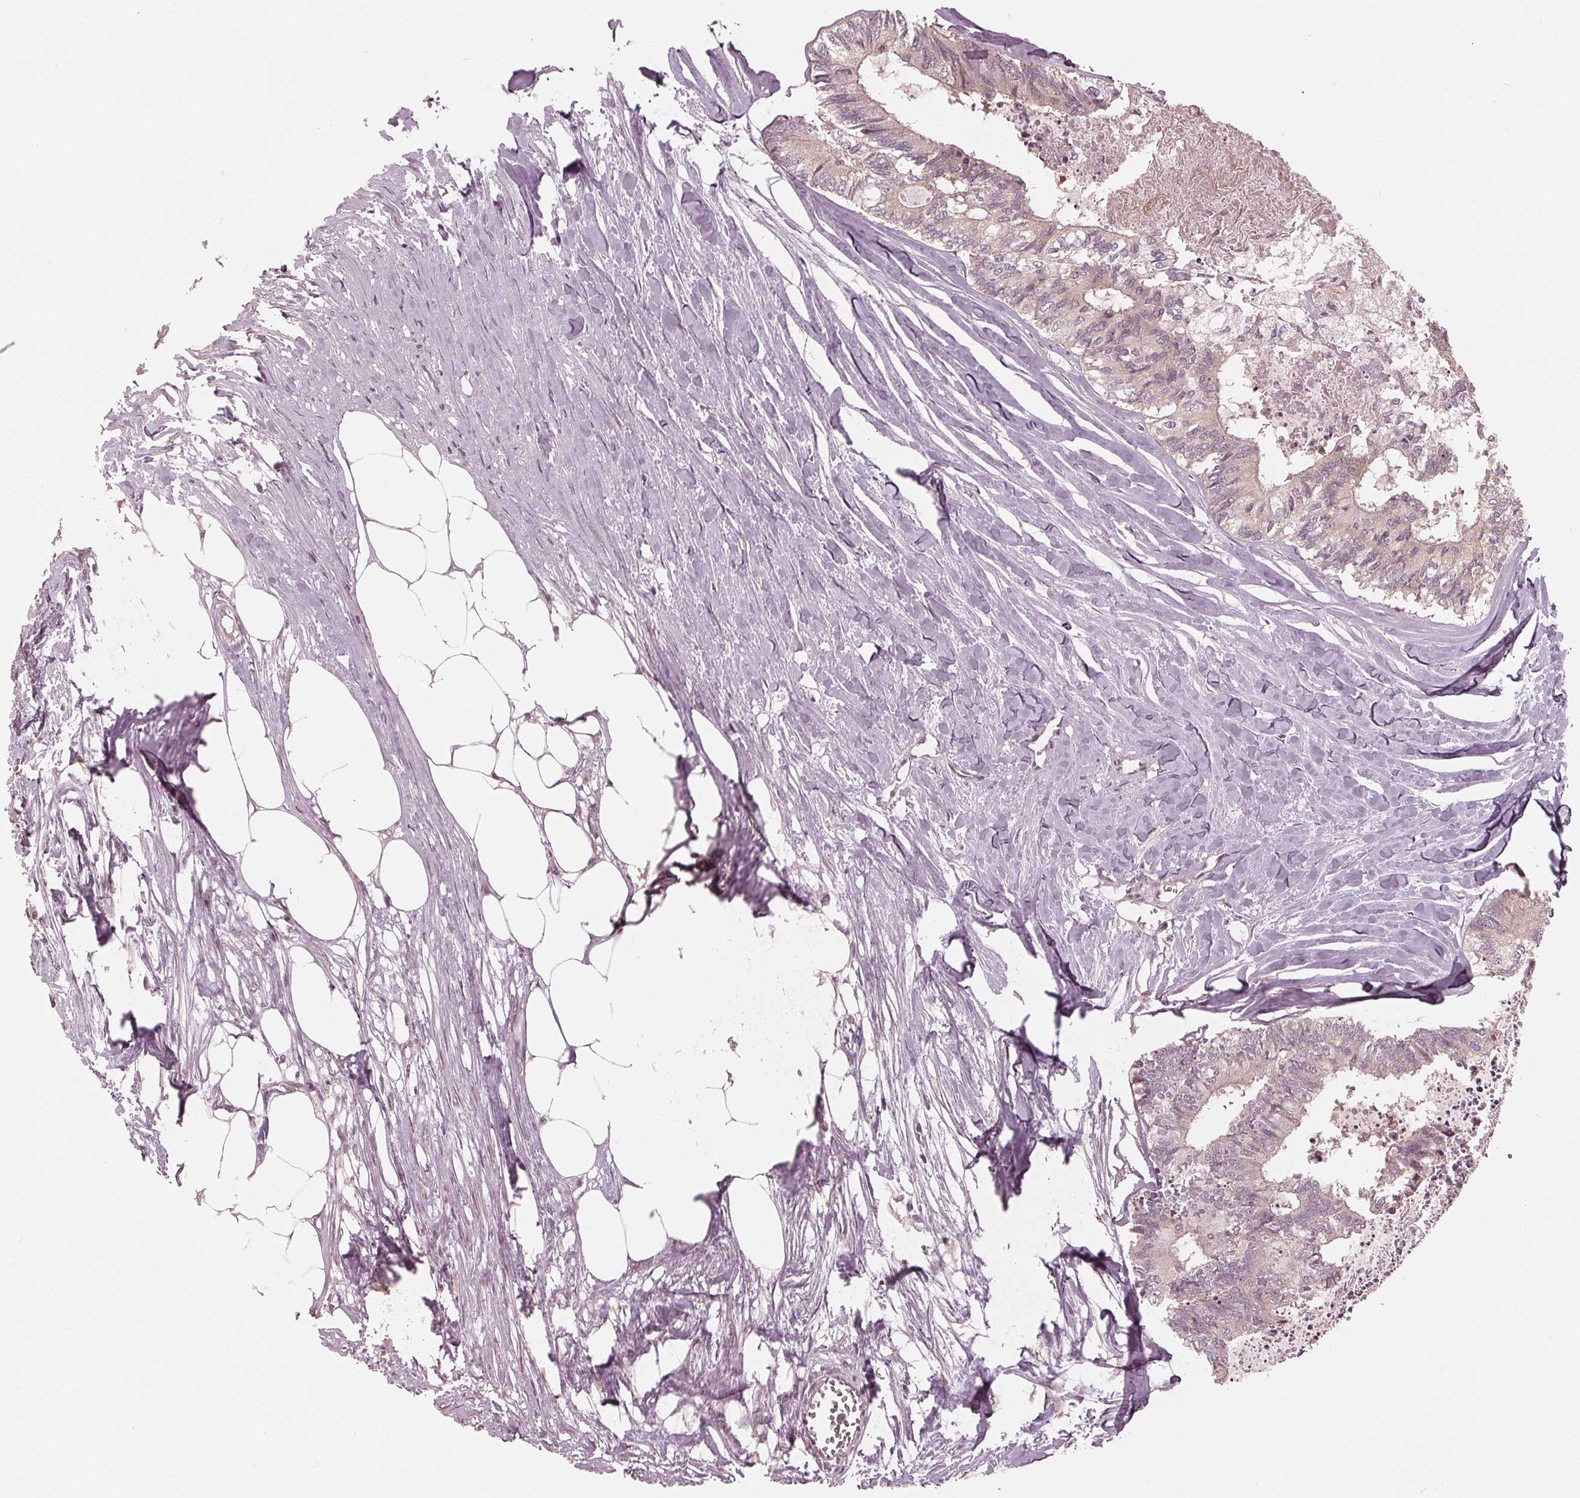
{"staining": {"intensity": "weak", "quantity": "<25%", "location": "cytoplasmic/membranous"}, "tissue": "colorectal cancer", "cell_type": "Tumor cells", "image_type": "cancer", "snomed": [{"axis": "morphology", "description": "Adenocarcinoma, NOS"}, {"axis": "topography", "description": "Colon"}, {"axis": "topography", "description": "Rectum"}], "caption": "Immunohistochemistry (IHC) photomicrograph of colorectal adenocarcinoma stained for a protein (brown), which exhibits no positivity in tumor cells.", "gene": "ZNF471", "patient": {"sex": "male", "age": 57}}